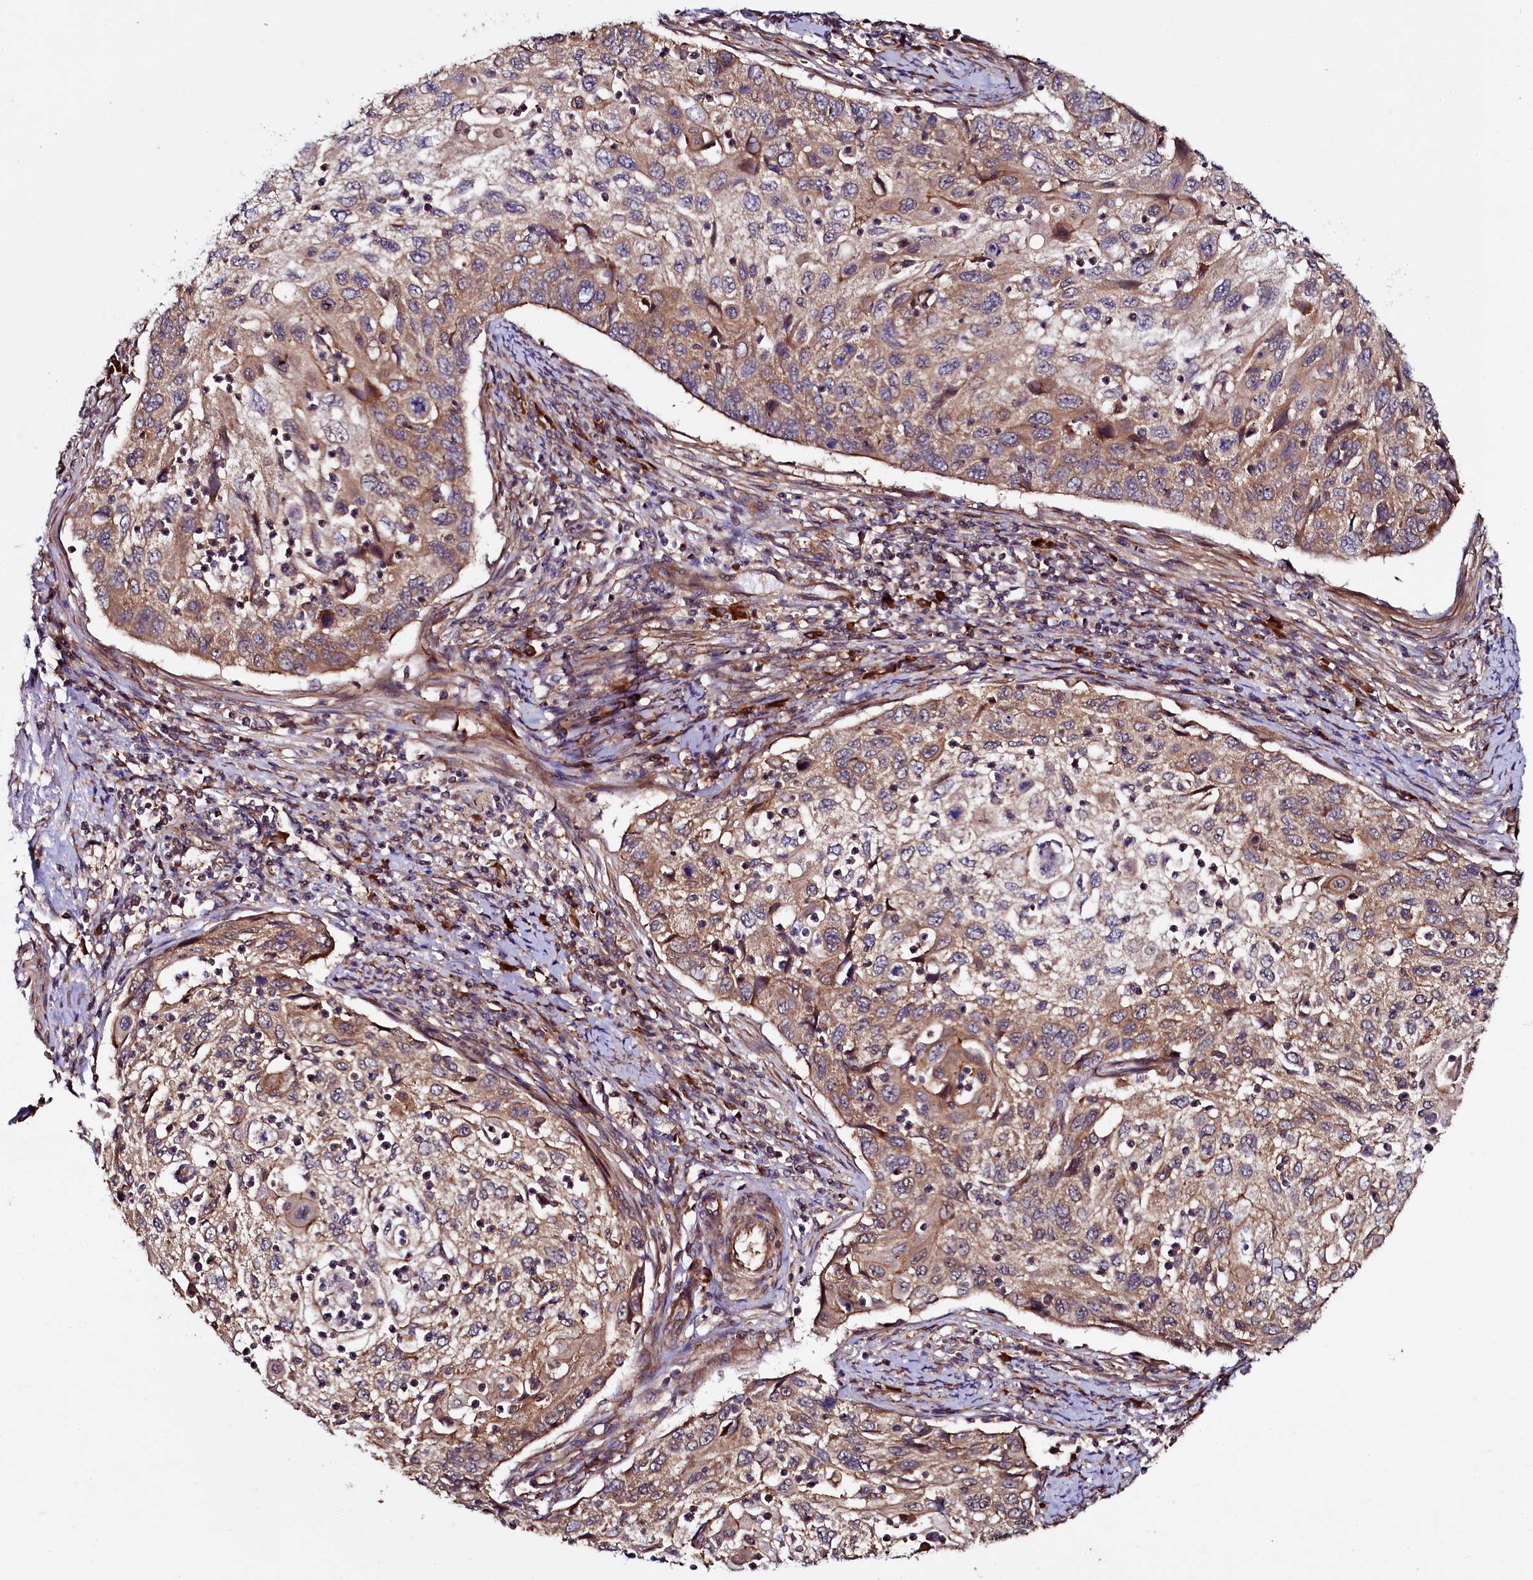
{"staining": {"intensity": "moderate", "quantity": "25%-75%", "location": "cytoplasmic/membranous"}, "tissue": "cervical cancer", "cell_type": "Tumor cells", "image_type": "cancer", "snomed": [{"axis": "morphology", "description": "Squamous cell carcinoma, NOS"}, {"axis": "topography", "description": "Cervix"}], "caption": "The immunohistochemical stain labels moderate cytoplasmic/membranous positivity in tumor cells of squamous cell carcinoma (cervical) tissue.", "gene": "USPL1", "patient": {"sex": "female", "age": 70}}